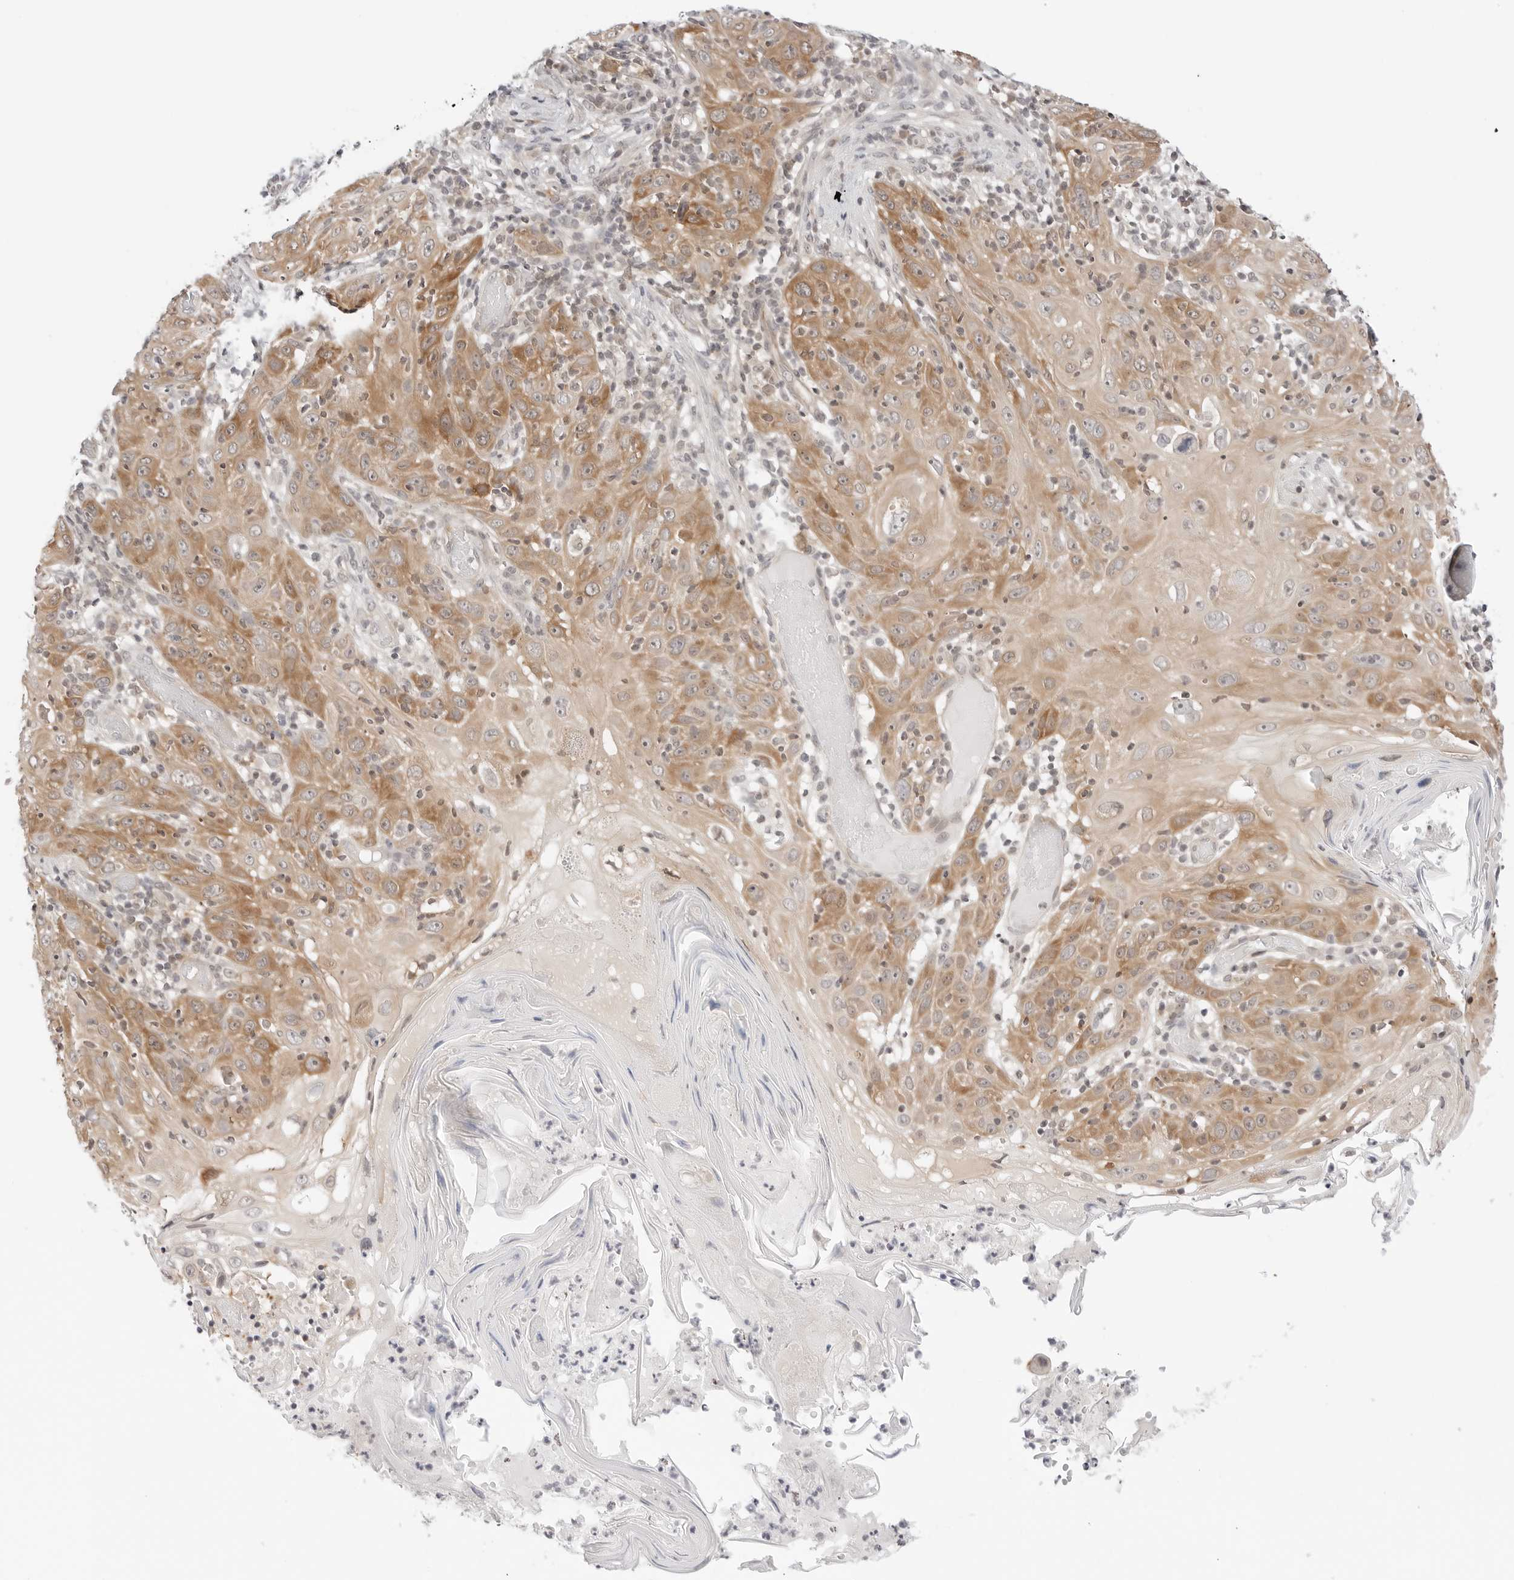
{"staining": {"intensity": "moderate", "quantity": ">75%", "location": "cytoplasmic/membranous"}, "tissue": "skin cancer", "cell_type": "Tumor cells", "image_type": "cancer", "snomed": [{"axis": "morphology", "description": "Squamous cell carcinoma, NOS"}, {"axis": "topography", "description": "Skin"}], "caption": "An image of skin cancer (squamous cell carcinoma) stained for a protein shows moderate cytoplasmic/membranous brown staining in tumor cells.", "gene": "NUDC", "patient": {"sex": "female", "age": 88}}